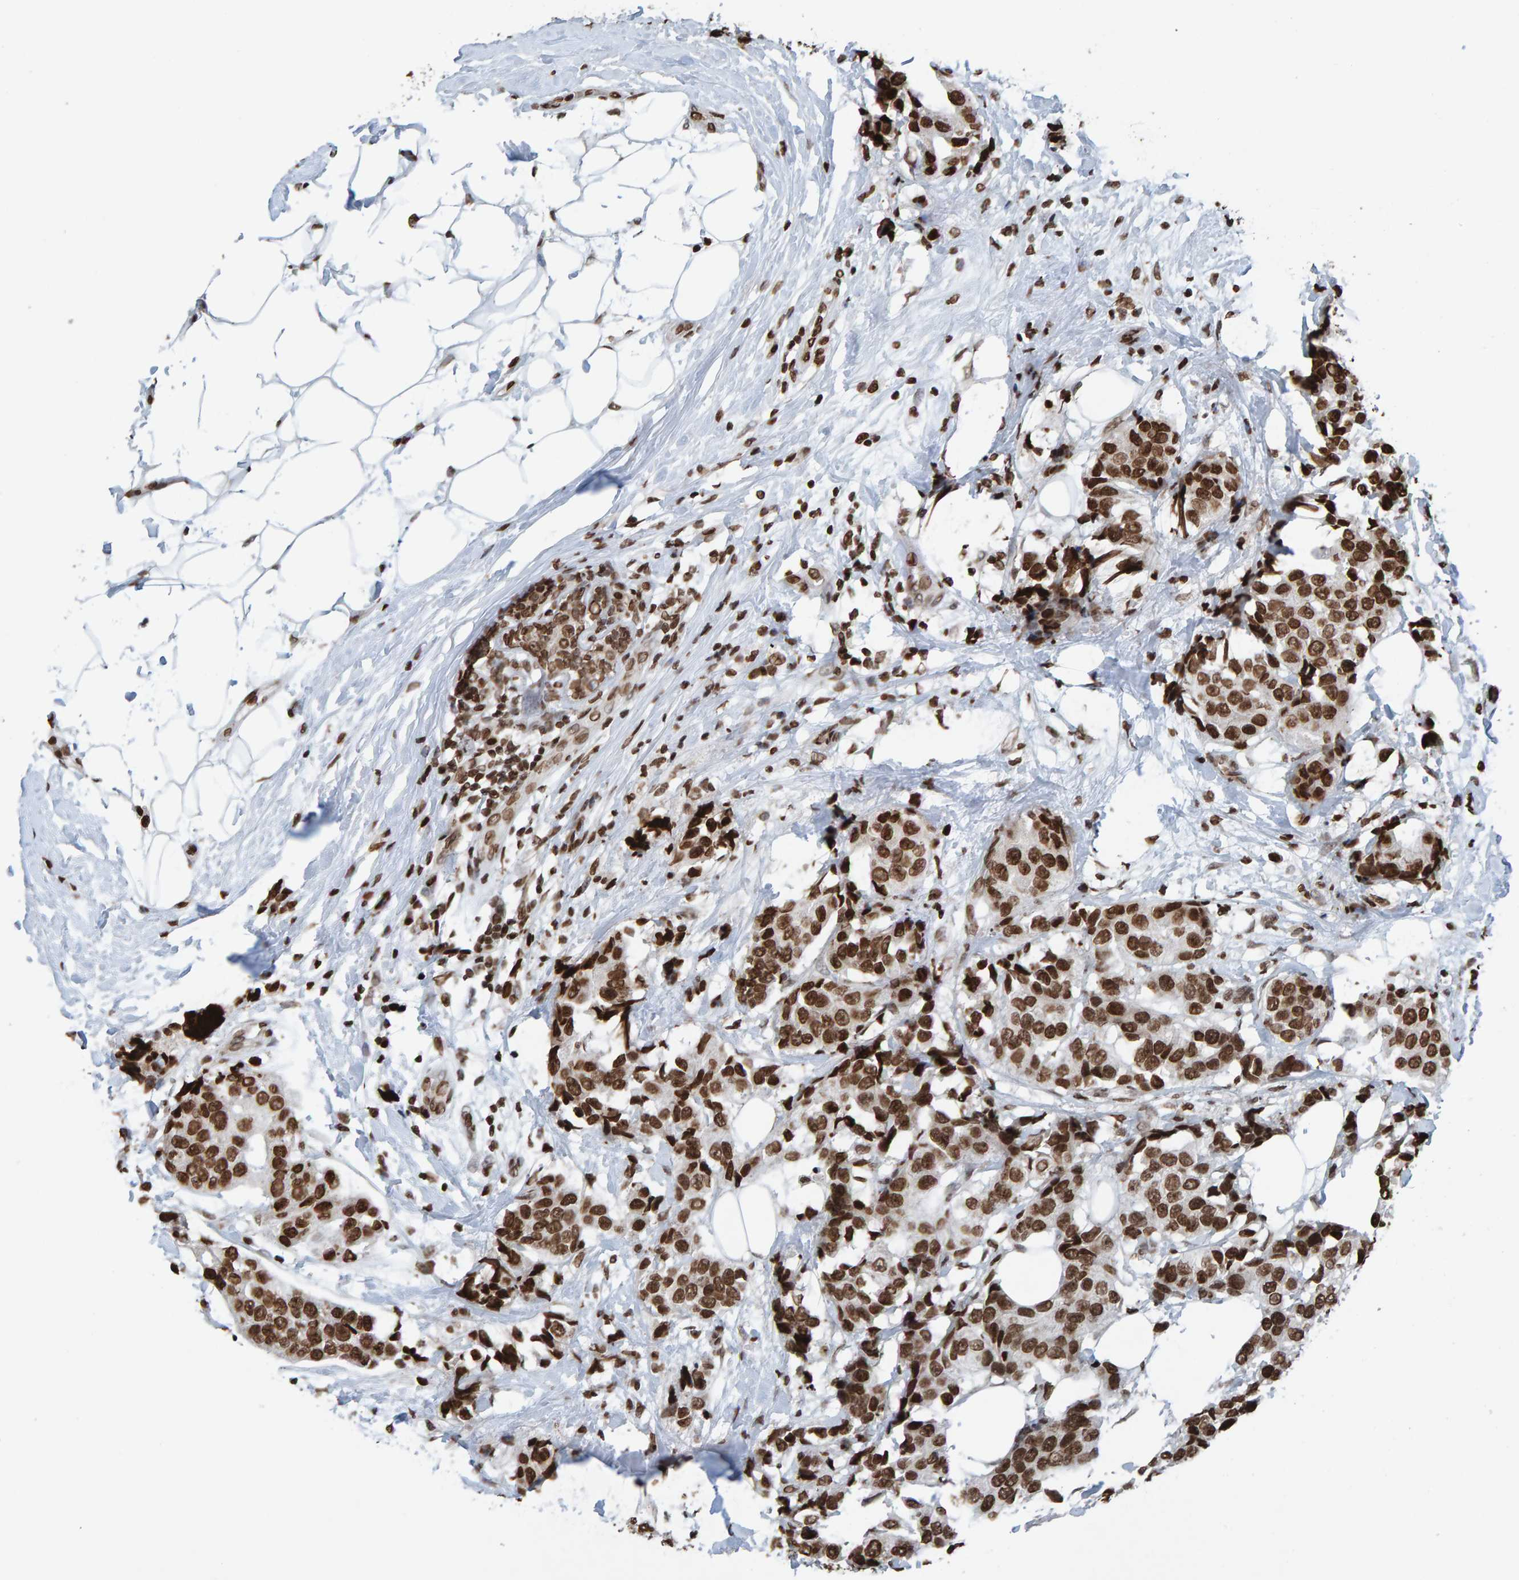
{"staining": {"intensity": "strong", "quantity": ">75%", "location": "nuclear"}, "tissue": "breast cancer", "cell_type": "Tumor cells", "image_type": "cancer", "snomed": [{"axis": "morphology", "description": "Normal tissue, NOS"}, {"axis": "morphology", "description": "Duct carcinoma"}, {"axis": "topography", "description": "Breast"}], "caption": "Tumor cells show high levels of strong nuclear positivity in approximately >75% of cells in intraductal carcinoma (breast).", "gene": "H2AZ1", "patient": {"sex": "female", "age": 39}}